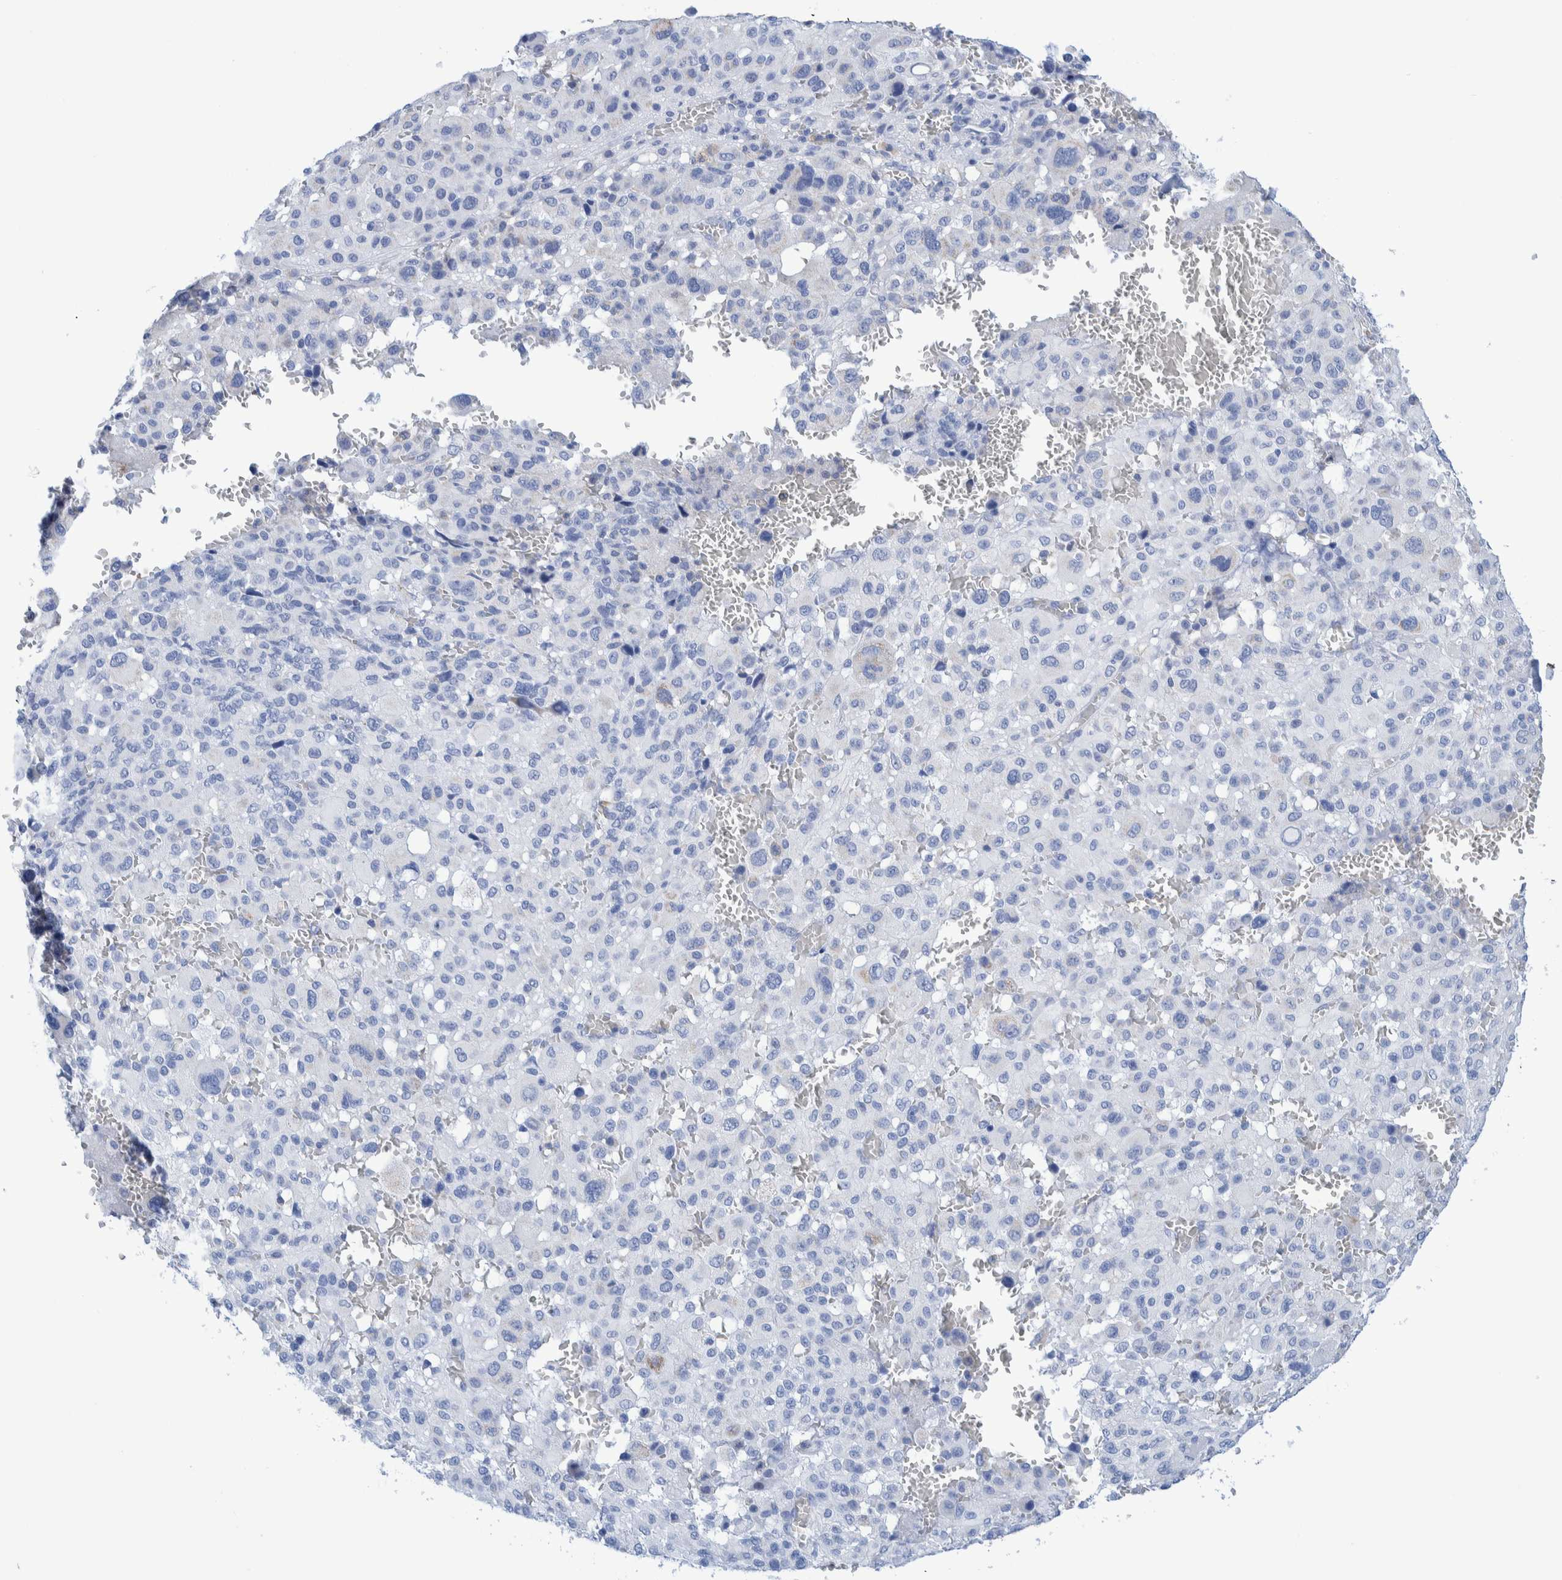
{"staining": {"intensity": "negative", "quantity": "none", "location": "none"}, "tissue": "melanoma", "cell_type": "Tumor cells", "image_type": "cancer", "snomed": [{"axis": "morphology", "description": "Malignant melanoma, Metastatic site"}, {"axis": "topography", "description": "Skin"}], "caption": "High magnification brightfield microscopy of malignant melanoma (metastatic site) stained with DAB (brown) and counterstained with hematoxylin (blue): tumor cells show no significant staining.", "gene": "KRT14", "patient": {"sex": "female", "age": 74}}